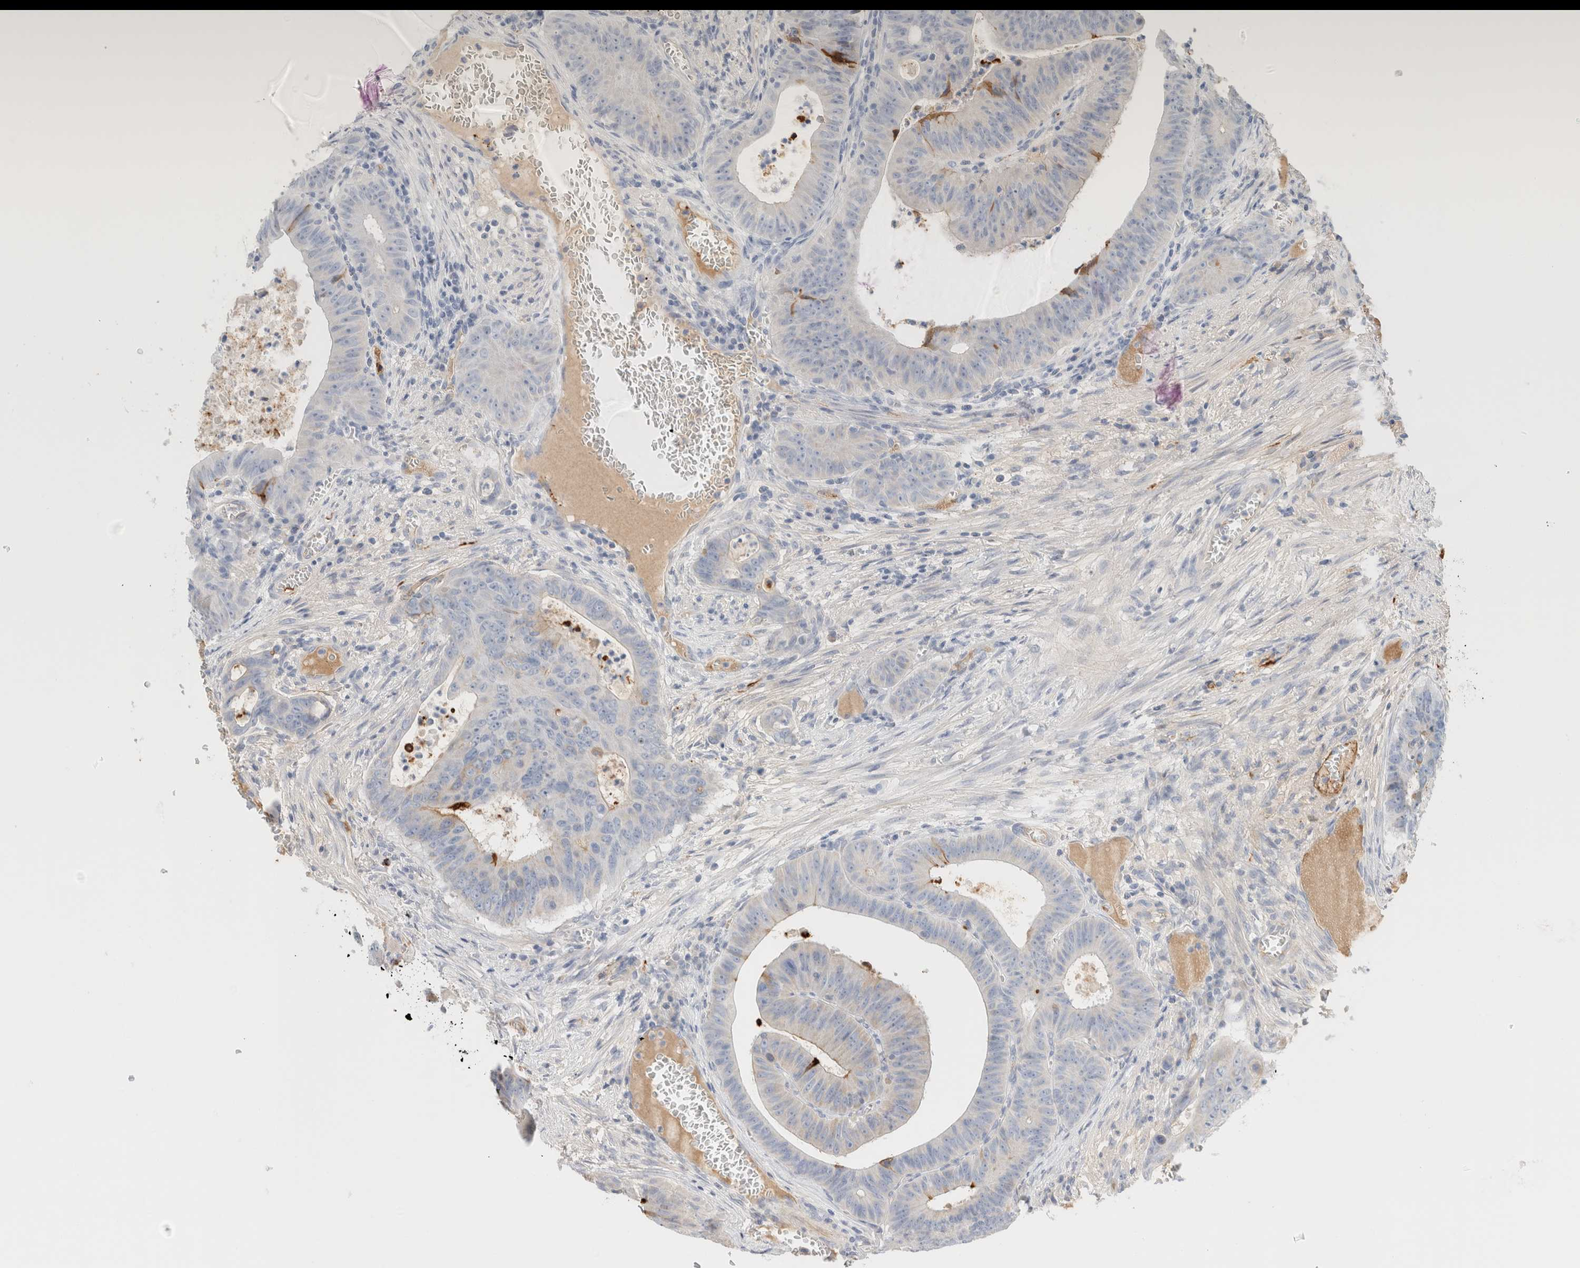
{"staining": {"intensity": "negative", "quantity": "none", "location": "none"}, "tissue": "colorectal cancer", "cell_type": "Tumor cells", "image_type": "cancer", "snomed": [{"axis": "morphology", "description": "Adenocarcinoma, NOS"}, {"axis": "topography", "description": "Colon"}], "caption": "DAB (3,3'-diaminobenzidine) immunohistochemical staining of colorectal cancer shows no significant expression in tumor cells.", "gene": "PROS1", "patient": {"sex": "male", "age": 87}}